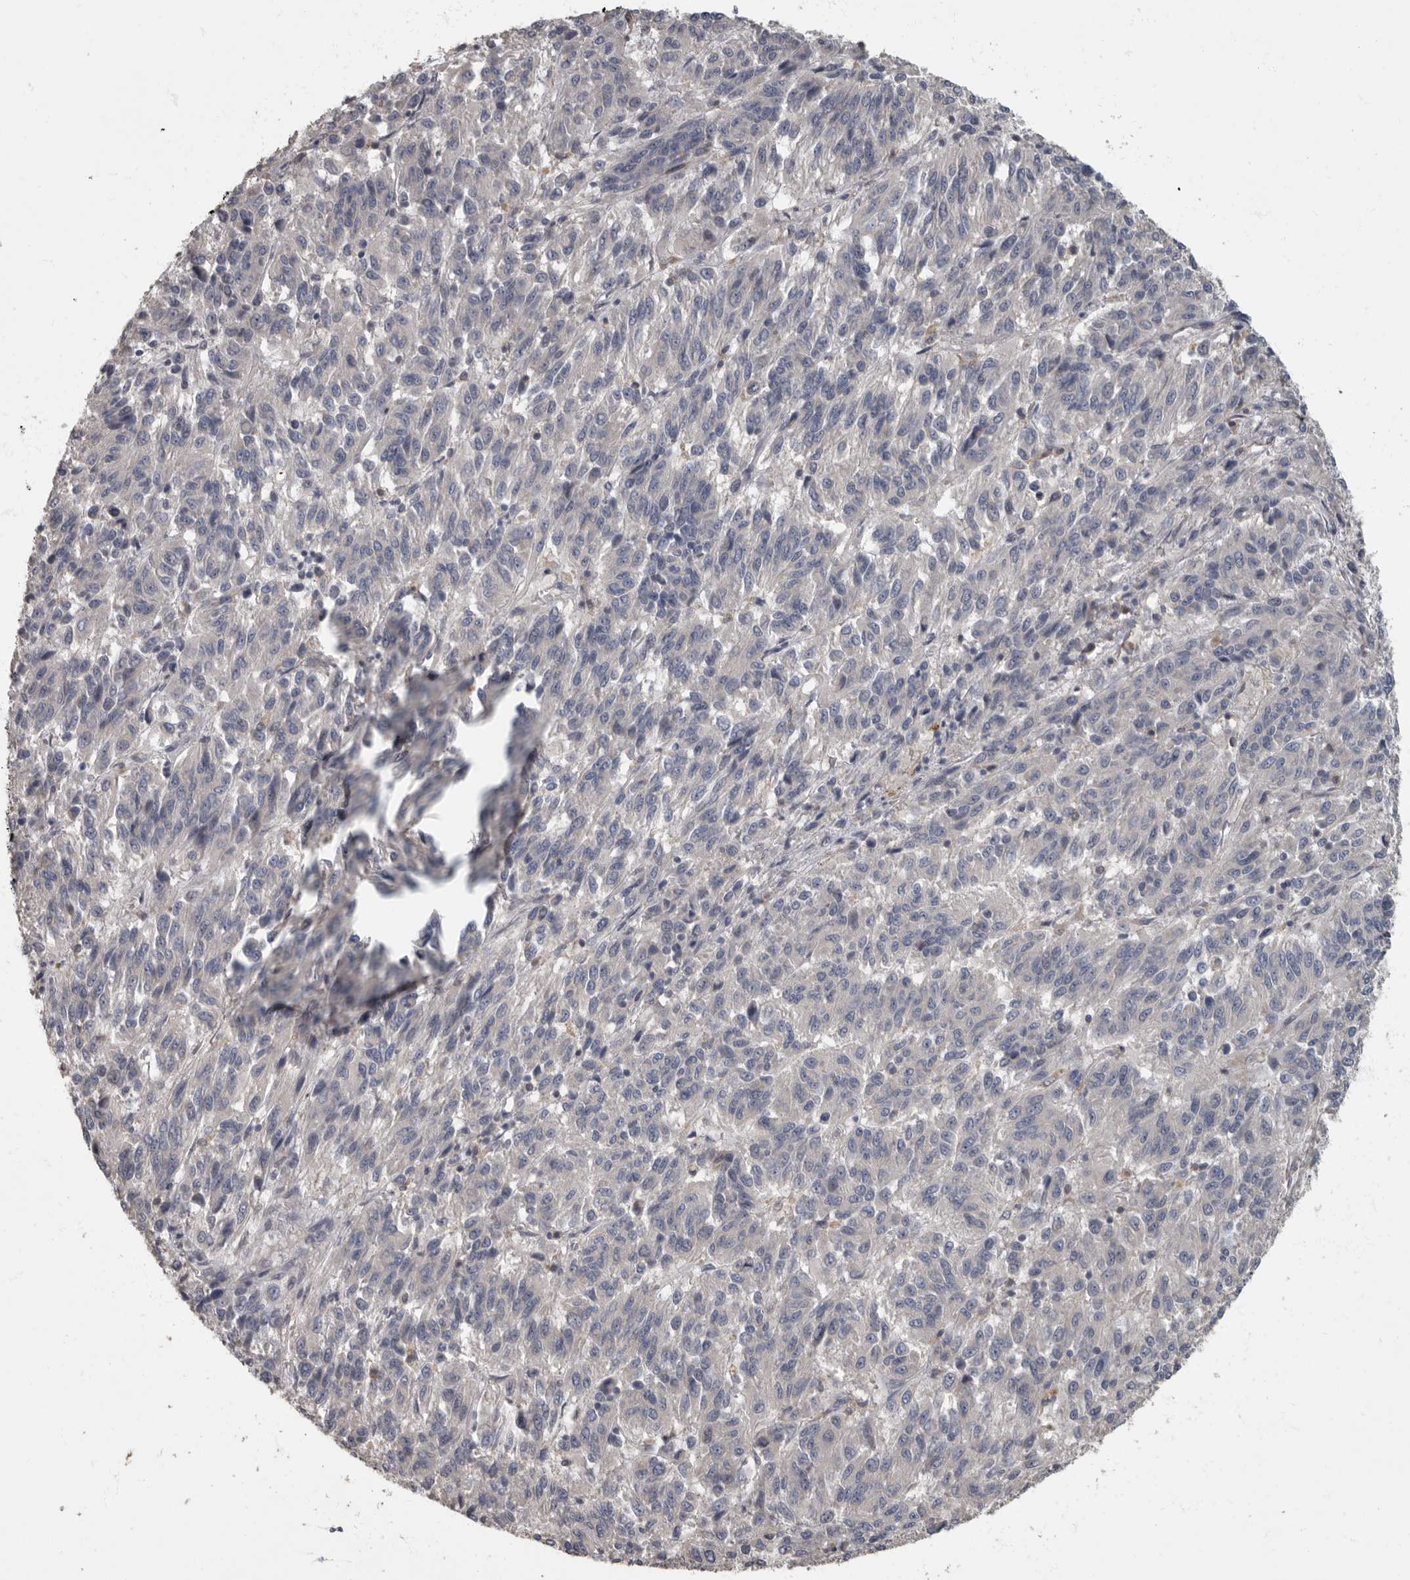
{"staining": {"intensity": "negative", "quantity": "none", "location": "none"}, "tissue": "melanoma", "cell_type": "Tumor cells", "image_type": "cancer", "snomed": [{"axis": "morphology", "description": "Malignant melanoma, Metastatic site"}, {"axis": "topography", "description": "Lung"}], "caption": "This is an immunohistochemistry (IHC) micrograph of human melanoma. There is no positivity in tumor cells.", "gene": "PDK1", "patient": {"sex": "male", "age": 64}}